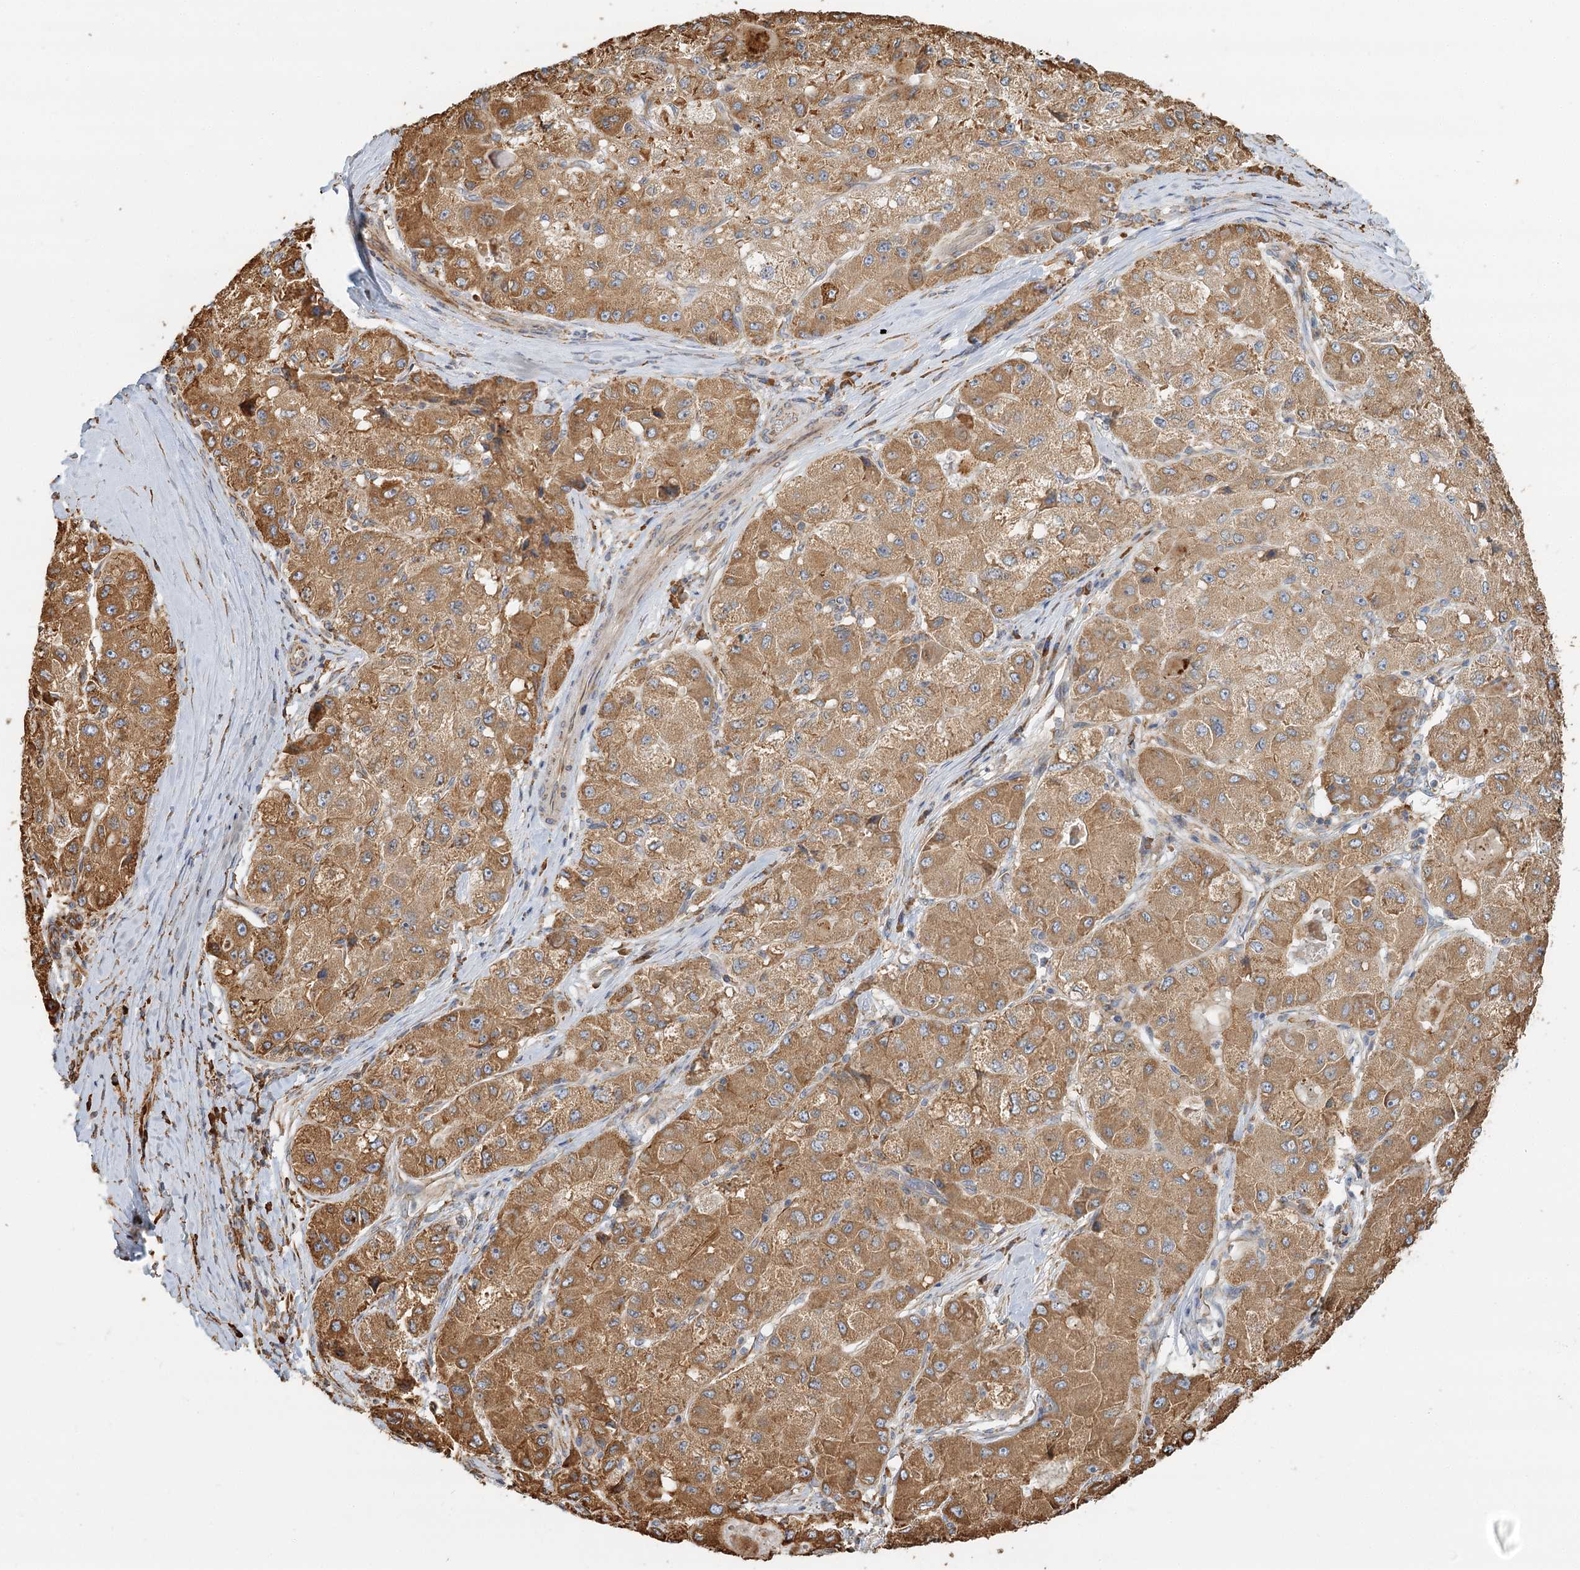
{"staining": {"intensity": "moderate", "quantity": ">75%", "location": "cytoplasmic/membranous"}, "tissue": "liver cancer", "cell_type": "Tumor cells", "image_type": "cancer", "snomed": [{"axis": "morphology", "description": "Carcinoma, Hepatocellular, NOS"}, {"axis": "topography", "description": "Liver"}], "caption": "IHC (DAB (3,3'-diaminobenzidine)) staining of liver cancer (hepatocellular carcinoma) exhibits moderate cytoplasmic/membranous protein expression in approximately >75% of tumor cells.", "gene": "TAS1R1", "patient": {"sex": "male", "age": 80}}